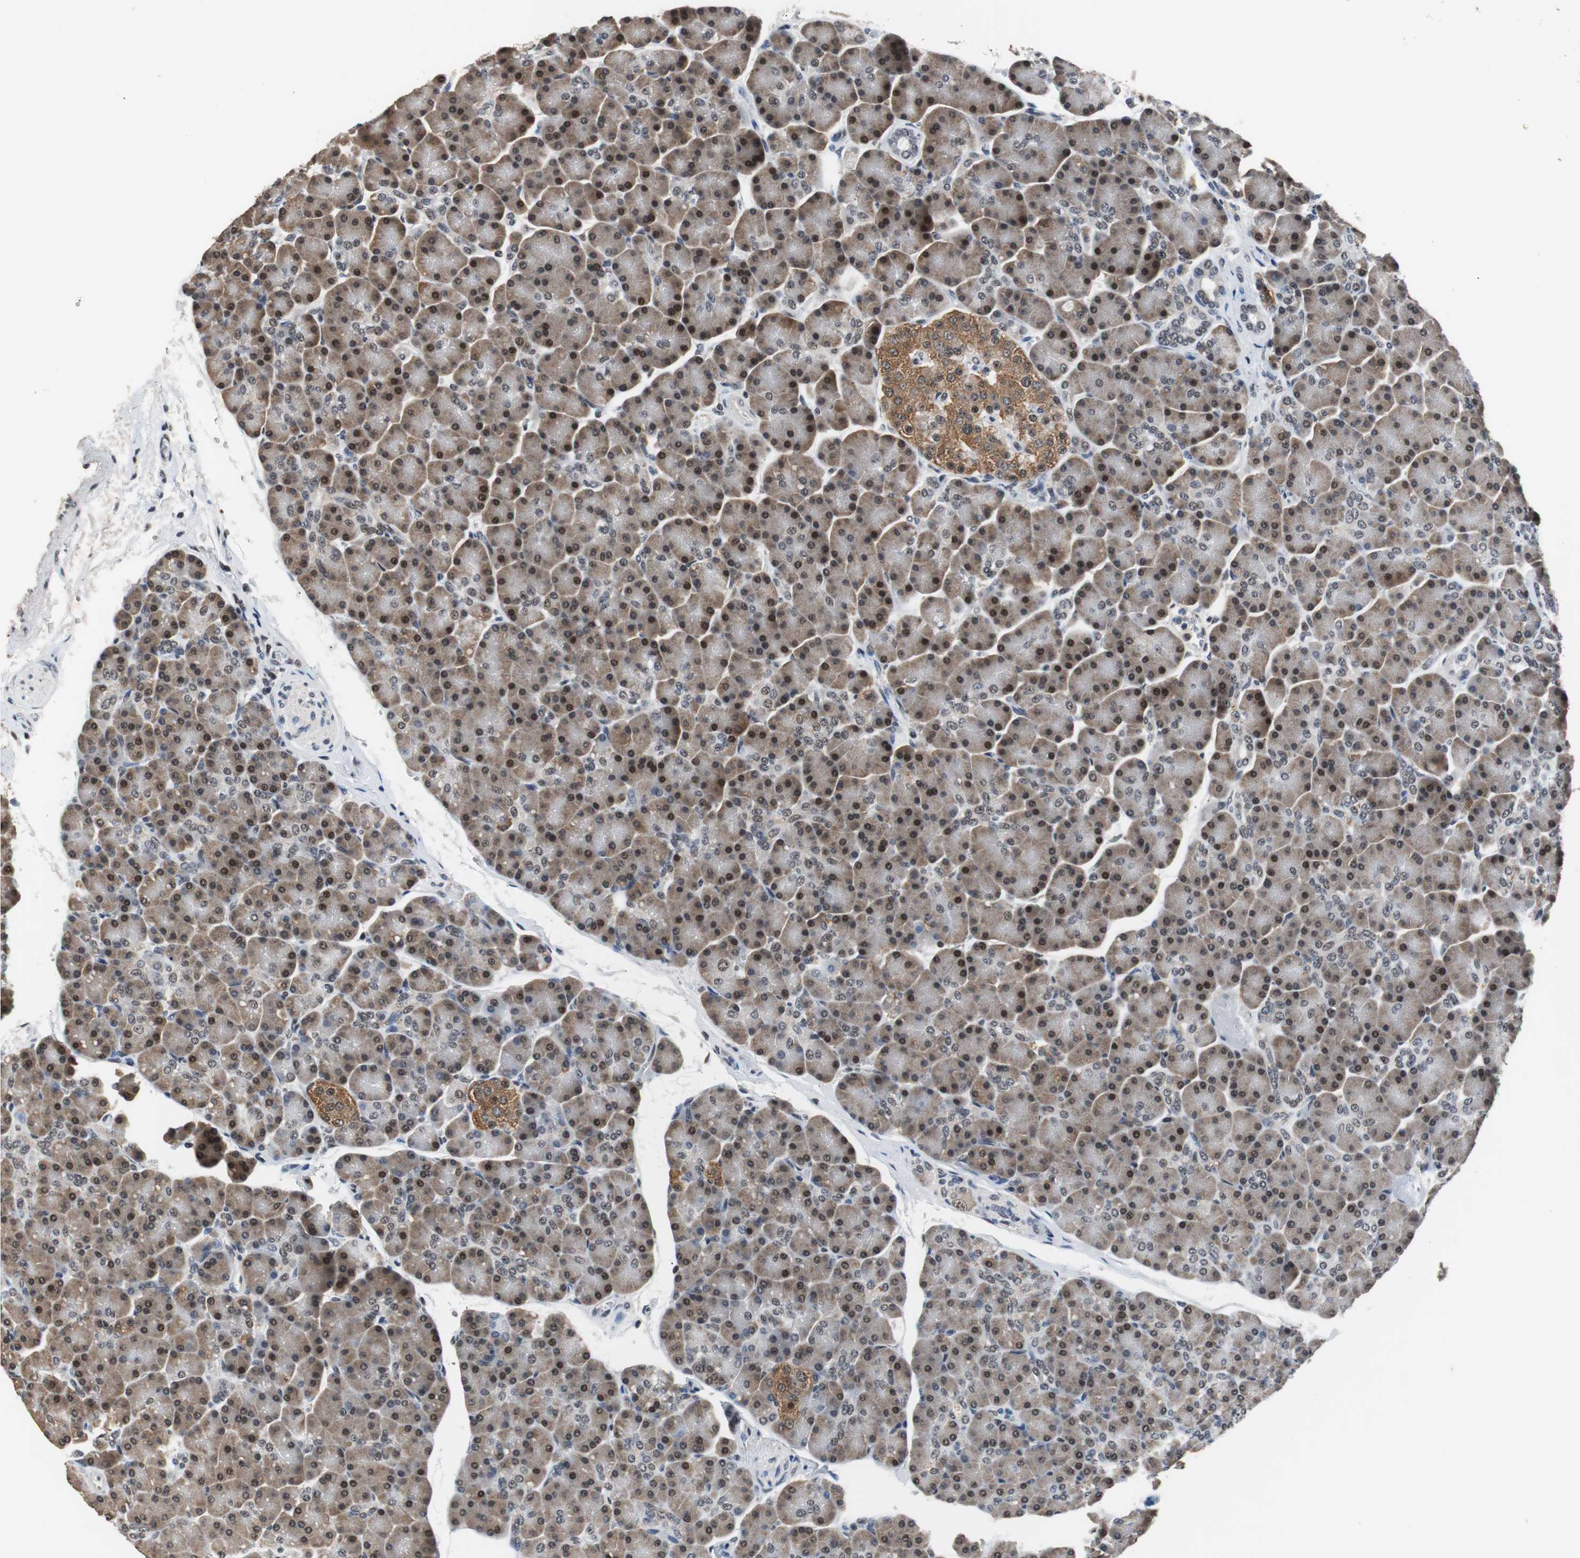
{"staining": {"intensity": "moderate", "quantity": ">75%", "location": "cytoplasmic/membranous,nuclear"}, "tissue": "pancreas", "cell_type": "Exocrine glandular cells", "image_type": "normal", "snomed": [{"axis": "morphology", "description": "Normal tissue, NOS"}, {"axis": "topography", "description": "Pancreas"}], "caption": "Protein positivity by immunohistochemistry exhibits moderate cytoplasmic/membranous,nuclear expression in about >75% of exocrine glandular cells in benign pancreas.", "gene": "USP28", "patient": {"sex": "female", "age": 43}}